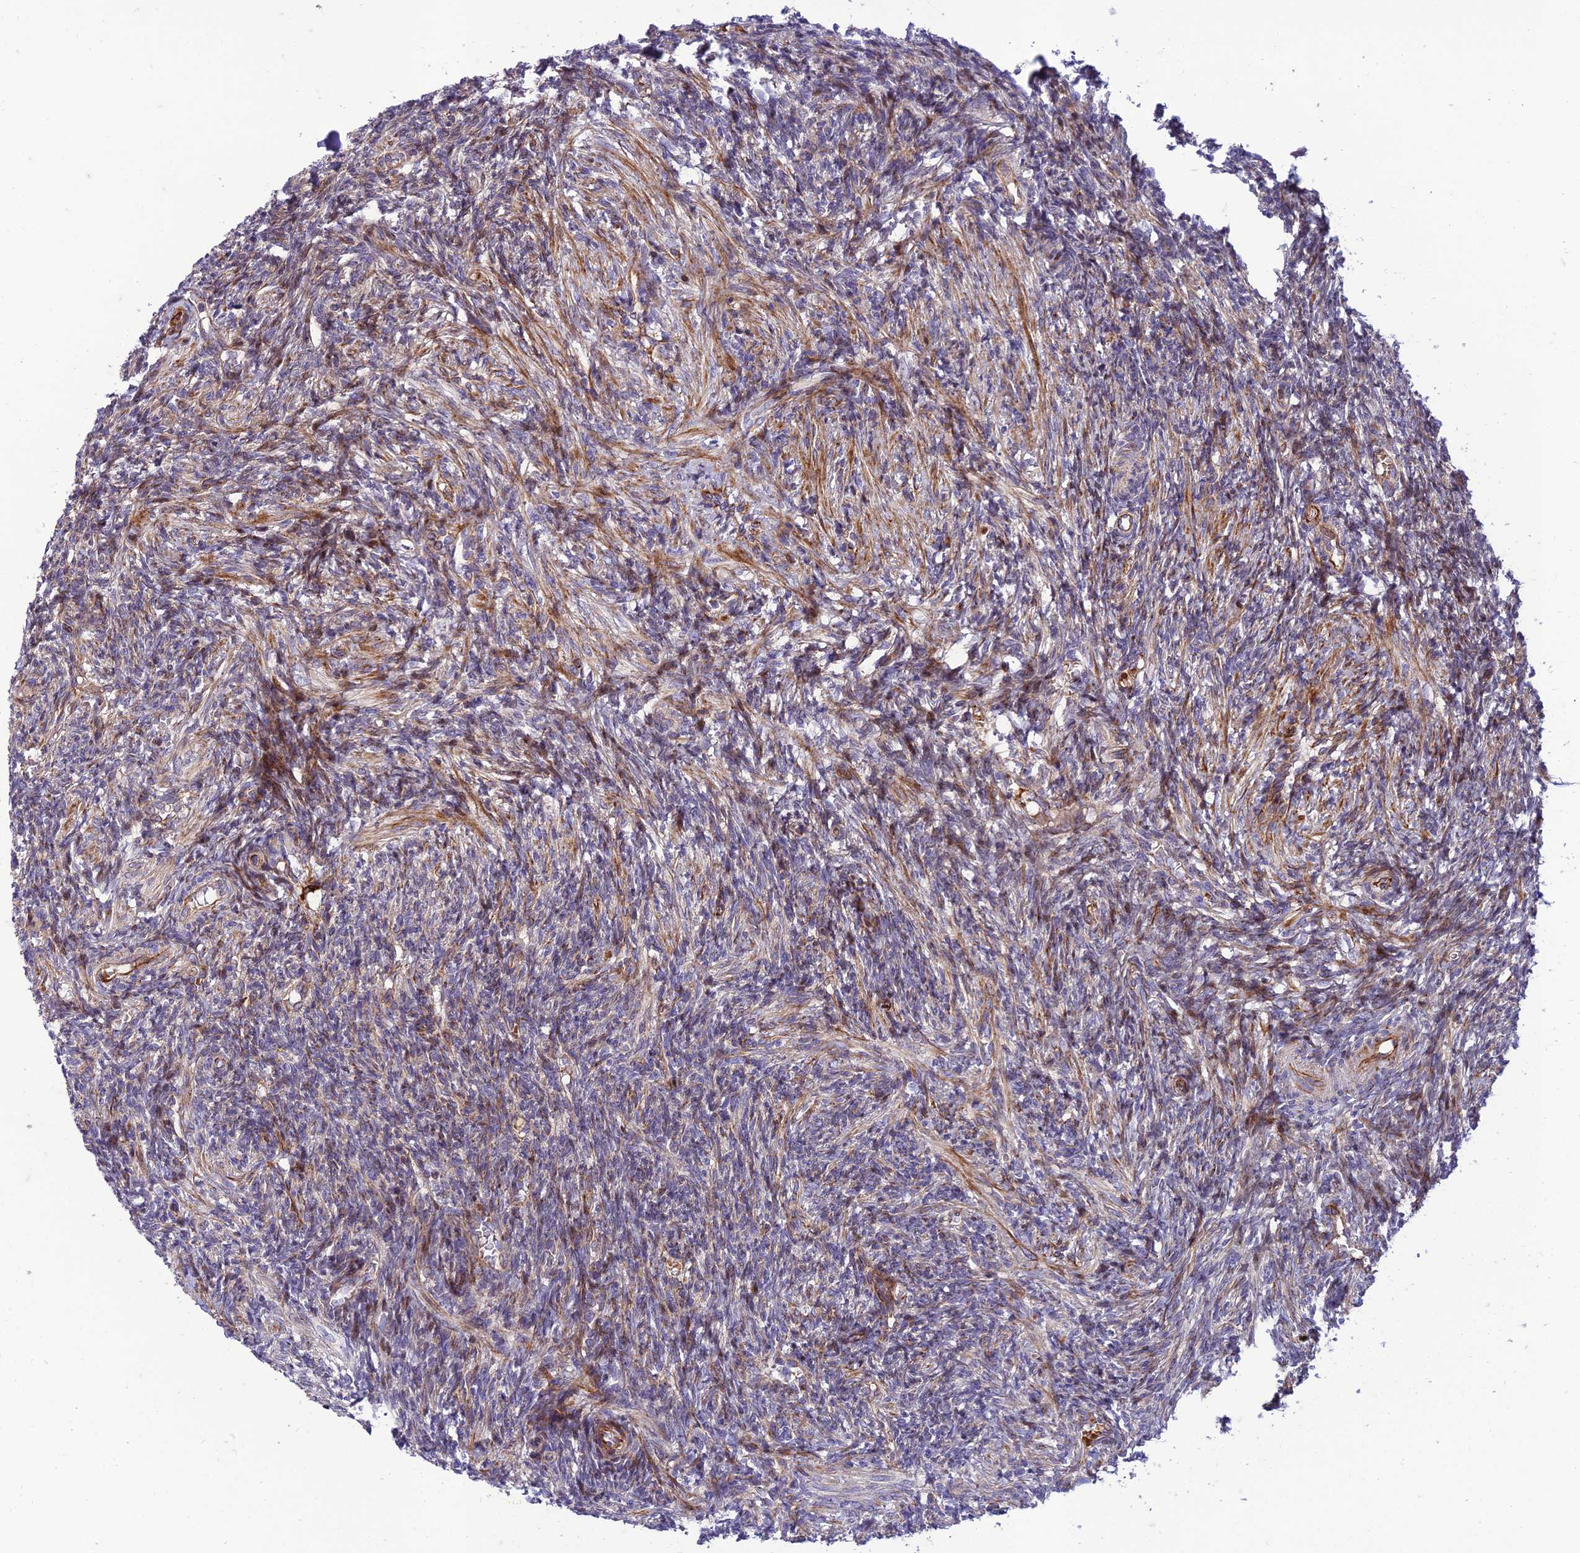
{"staining": {"intensity": "weak", "quantity": "<25%", "location": "cytoplasmic/membranous"}, "tissue": "ovary", "cell_type": "Ovarian stroma cells", "image_type": "normal", "snomed": [{"axis": "morphology", "description": "Normal tissue, NOS"}, {"axis": "topography", "description": "Ovary"}], "caption": "DAB (3,3'-diaminobenzidine) immunohistochemical staining of benign human ovary reveals no significant positivity in ovarian stroma cells. The staining is performed using DAB brown chromogen with nuclei counter-stained in using hematoxylin.", "gene": "SEL1L3", "patient": {"sex": "female", "age": 27}}